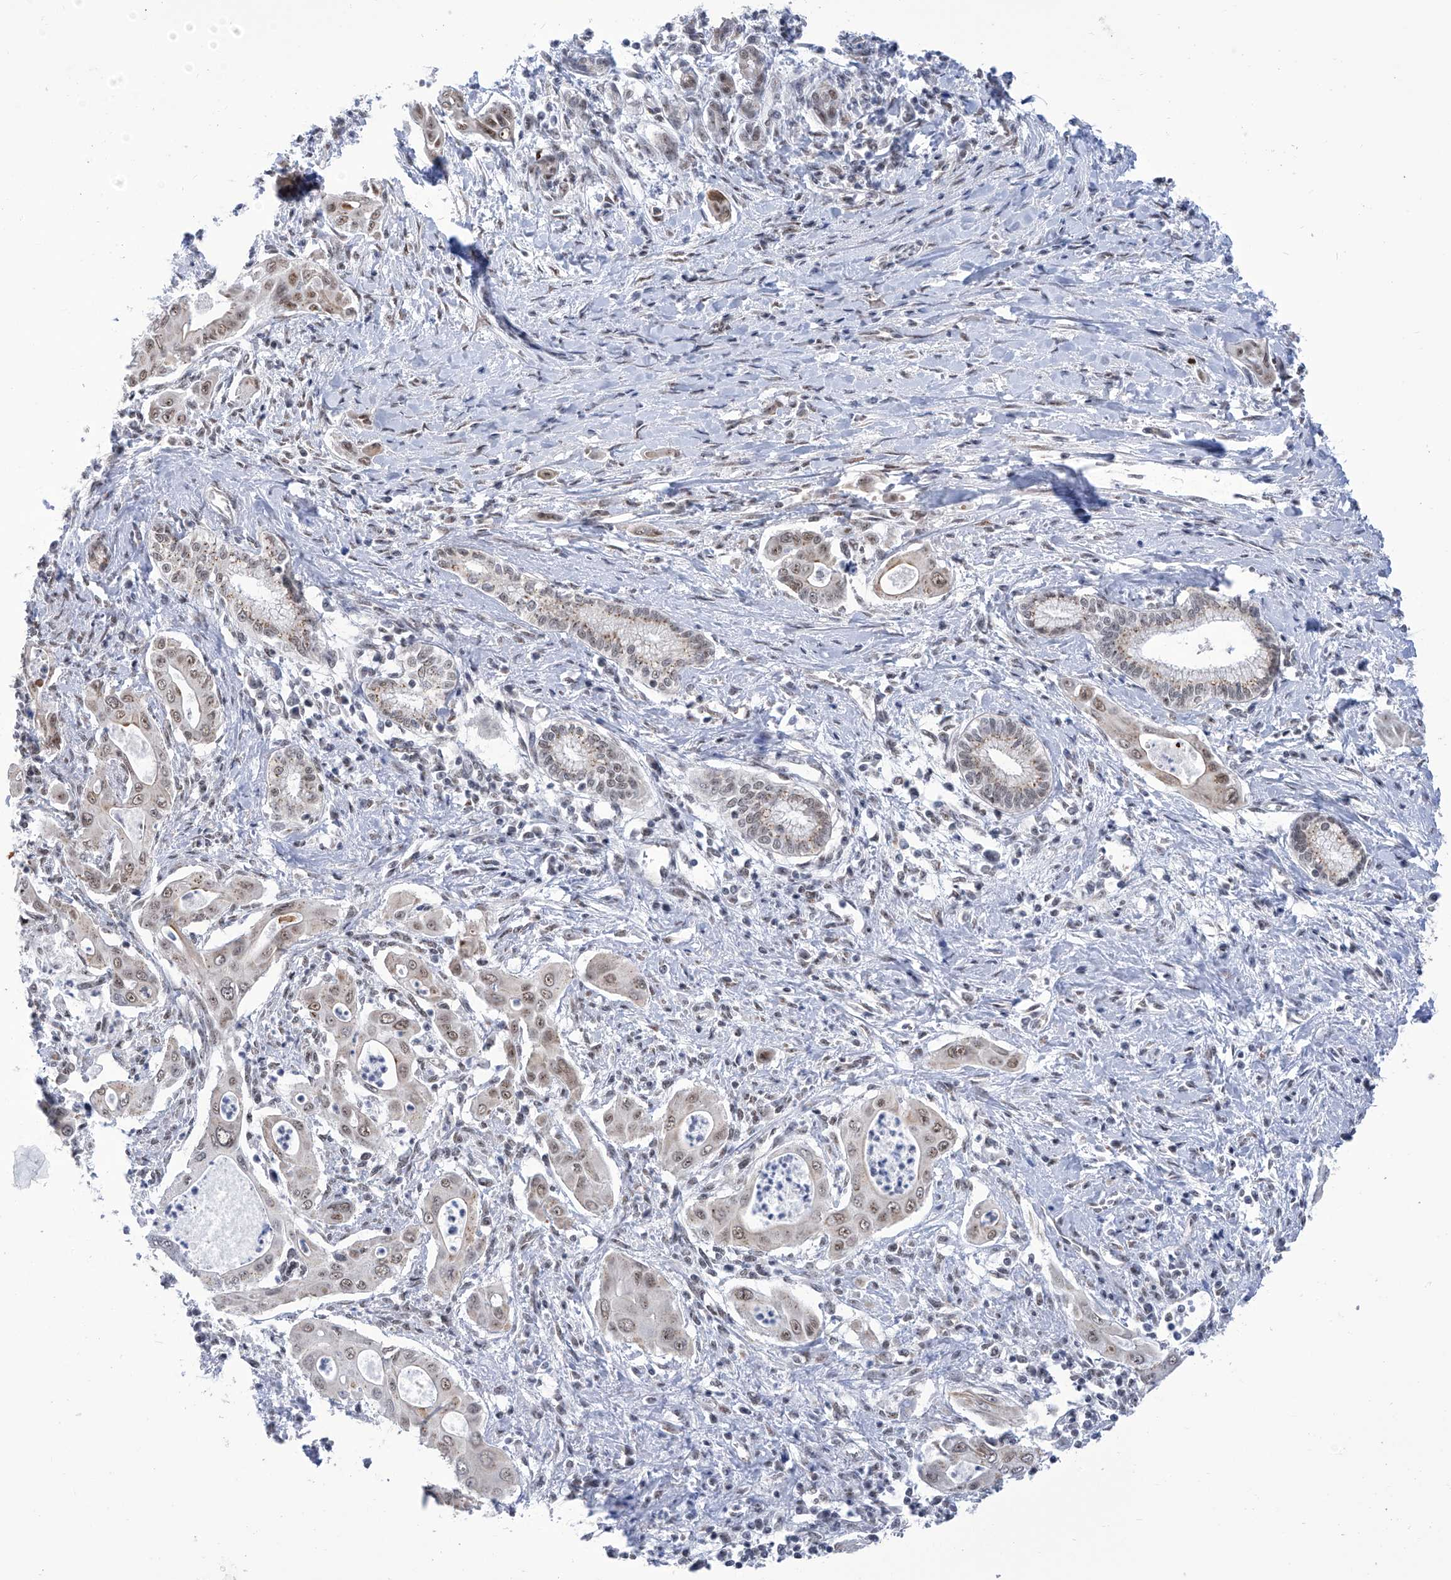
{"staining": {"intensity": "weak", "quantity": ">75%", "location": "cytoplasmic/membranous,nuclear"}, "tissue": "pancreatic cancer", "cell_type": "Tumor cells", "image_type": "cancer", "snomed": [{"axis": "morphology", "description": "Adenocarcinoma, NOS"}, {"axis": "topography", "description": "Pancreas"}], "caption": "IHC (DAB) staining of pancreatic cancer (adenocarcinoma) shows weak cytoplasmic/membranous and nuclear protein staining in approximately >75% of tumor cells.", "gene": "SART1", "patient": {"sex": "male", "age": 58}}